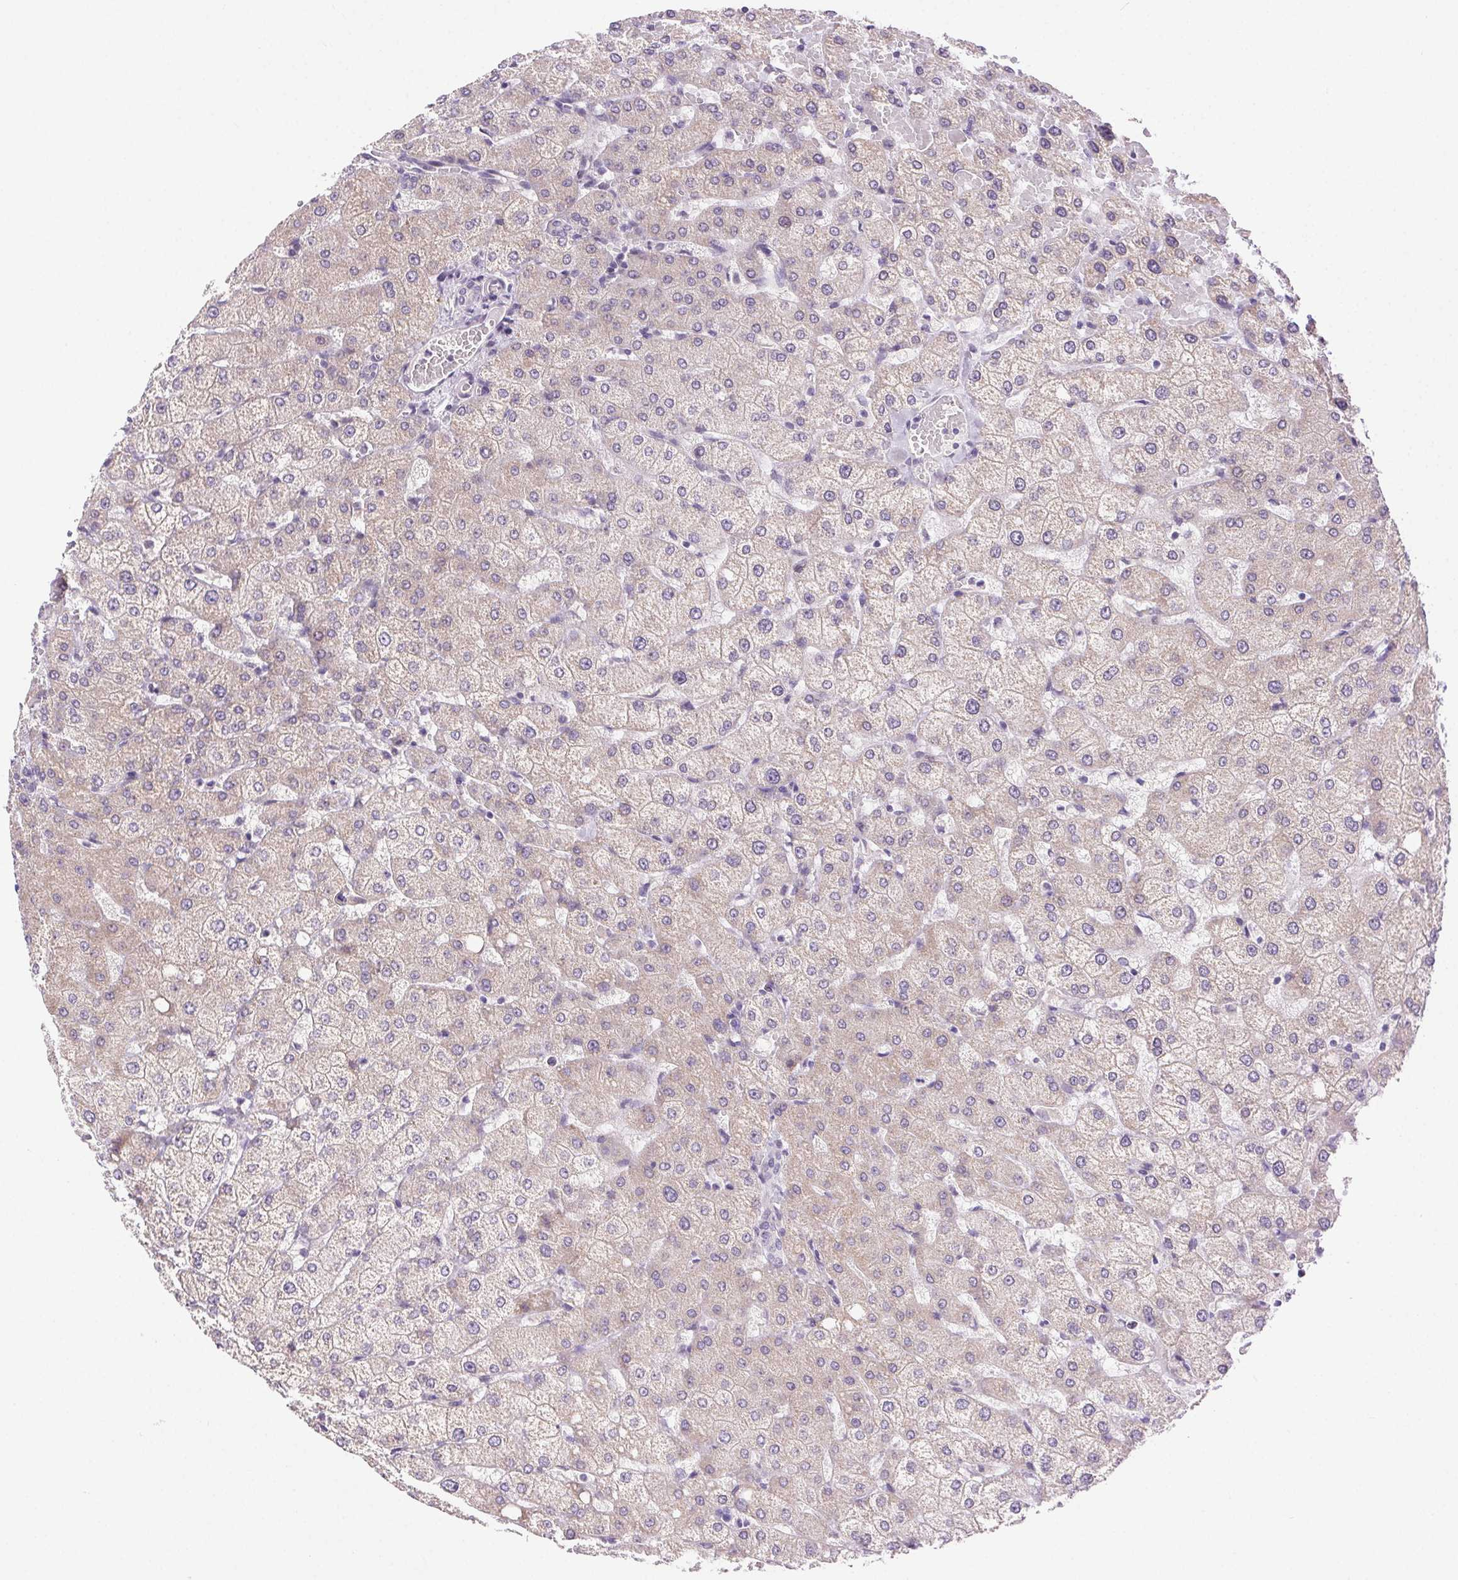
{"staining": {"intensity": "negative", "quantity": "none", "location": "none"}, "tissue": "liver", "cell_type": "Cholangiocytes", "image_type": "normal", "snomed": [{"axis": "morphology", "description": "Normal tissue, NOS"}, {"axis": "topography", "description": "Liver"}], "caption": "Photomicrograph shows no protein expression in cholangiocytes of benign liver.", "gene": "SYT11", "patient": {"sex": "female", "age": 54}}